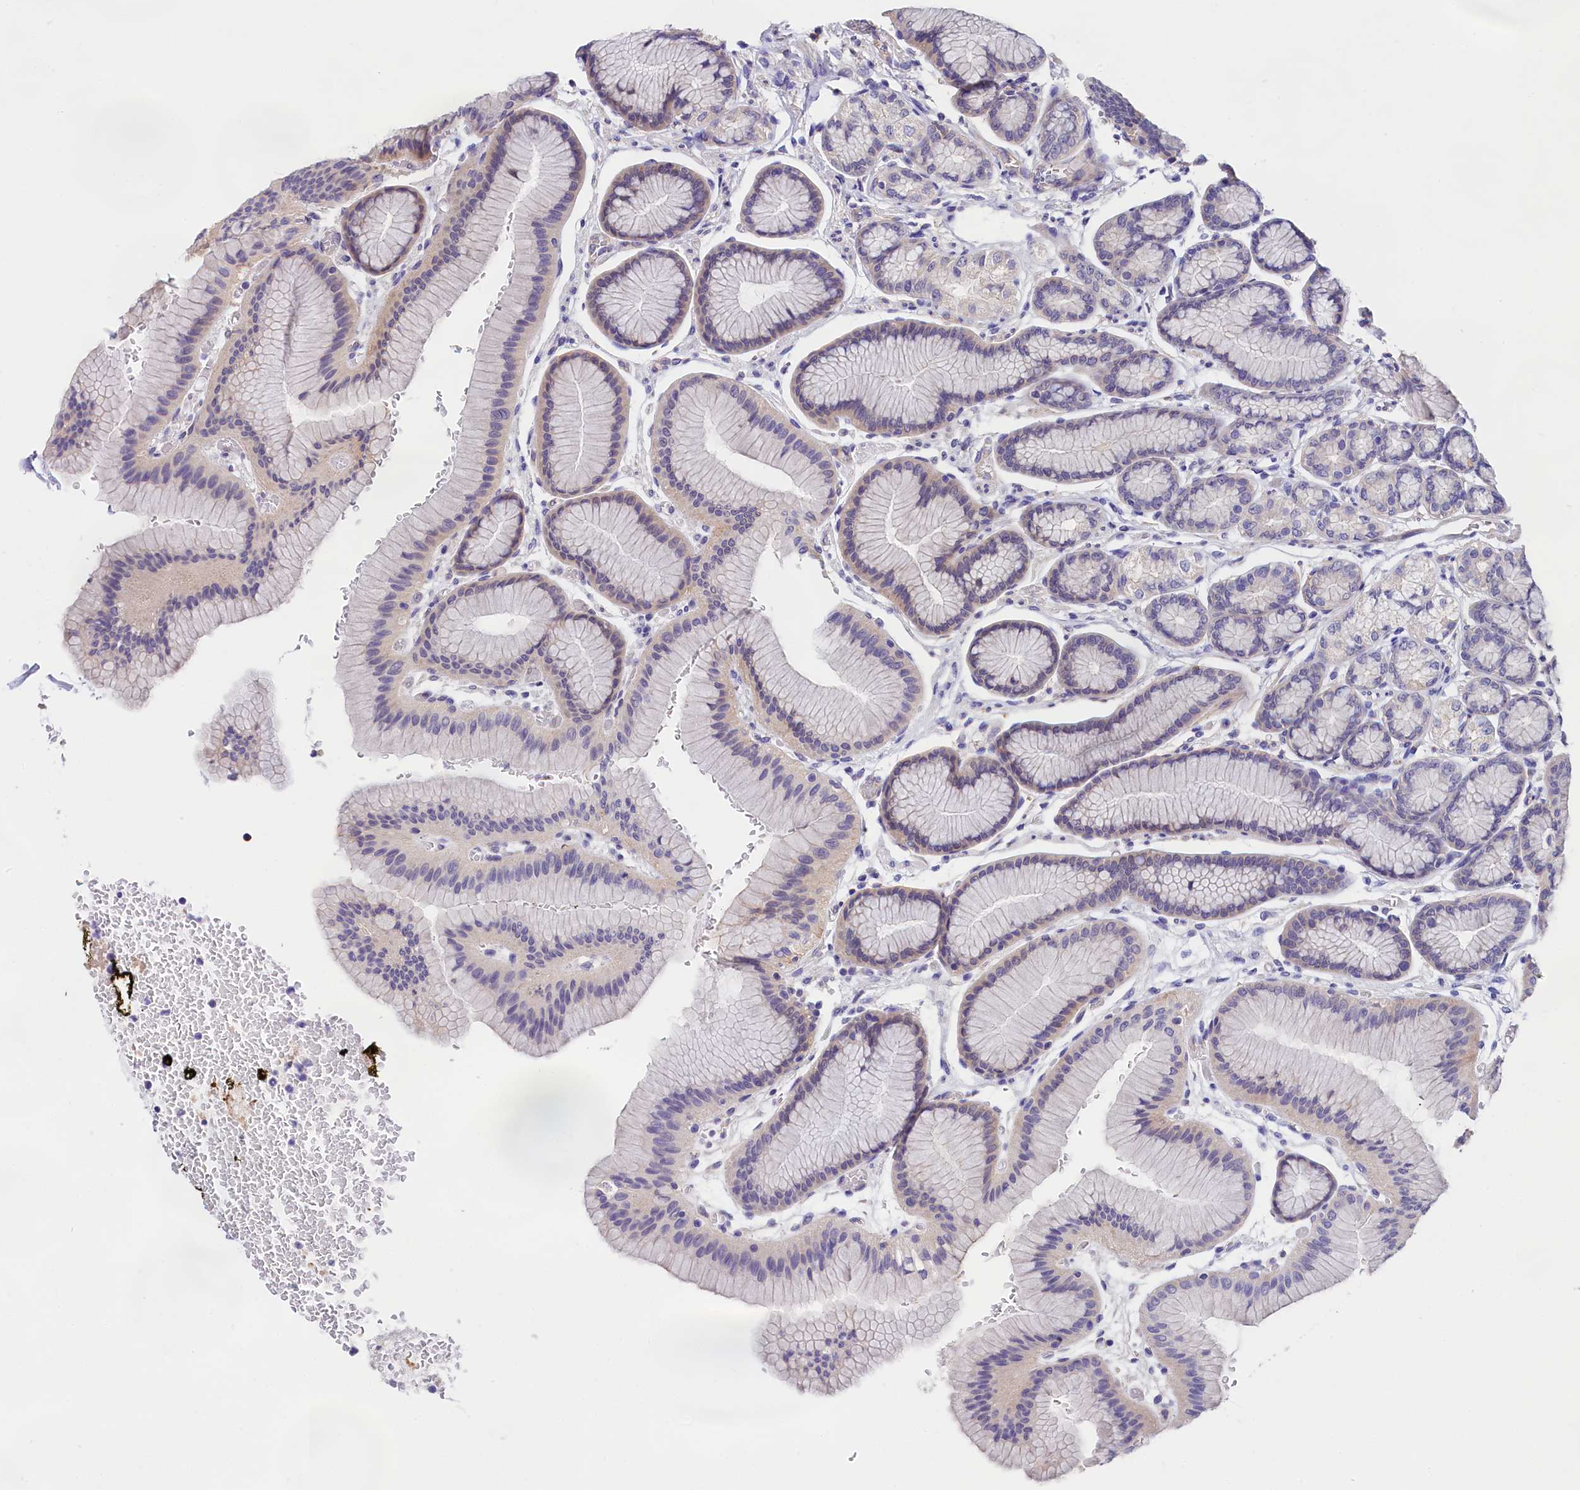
{"staining": {"intensity": "moderate", "quantity": "25%-75%", "location": "cytoplasmic/membranous"}, "tissue": "stomach", "cell_type": "Glandular cells", "image_type": "normal", "snomed": [{"axis": "morphology", "description": "Normal tissue, NOS"}, {"axis": "morphology", "description": "Adenocarcinoma, NOS"}, {"axis": "morphology", "description": "Adenocarcinoma, High grade"}, {"axis": "topography", "description": "Stomach, upper"}, {"axis": "topography", "description": "Stomach"}], "caption": "Protein positivity by immunohistochemistry (IHC) shows moderate cytoplasmic/membranous positivity in about 25%-75% of glandular cells in unremarkable stomach. (brown staining indicates protein expression, while blue staining denotes nuclei).", "gene": "OAS3", "patient": {"sex": "female", "age": 65}}